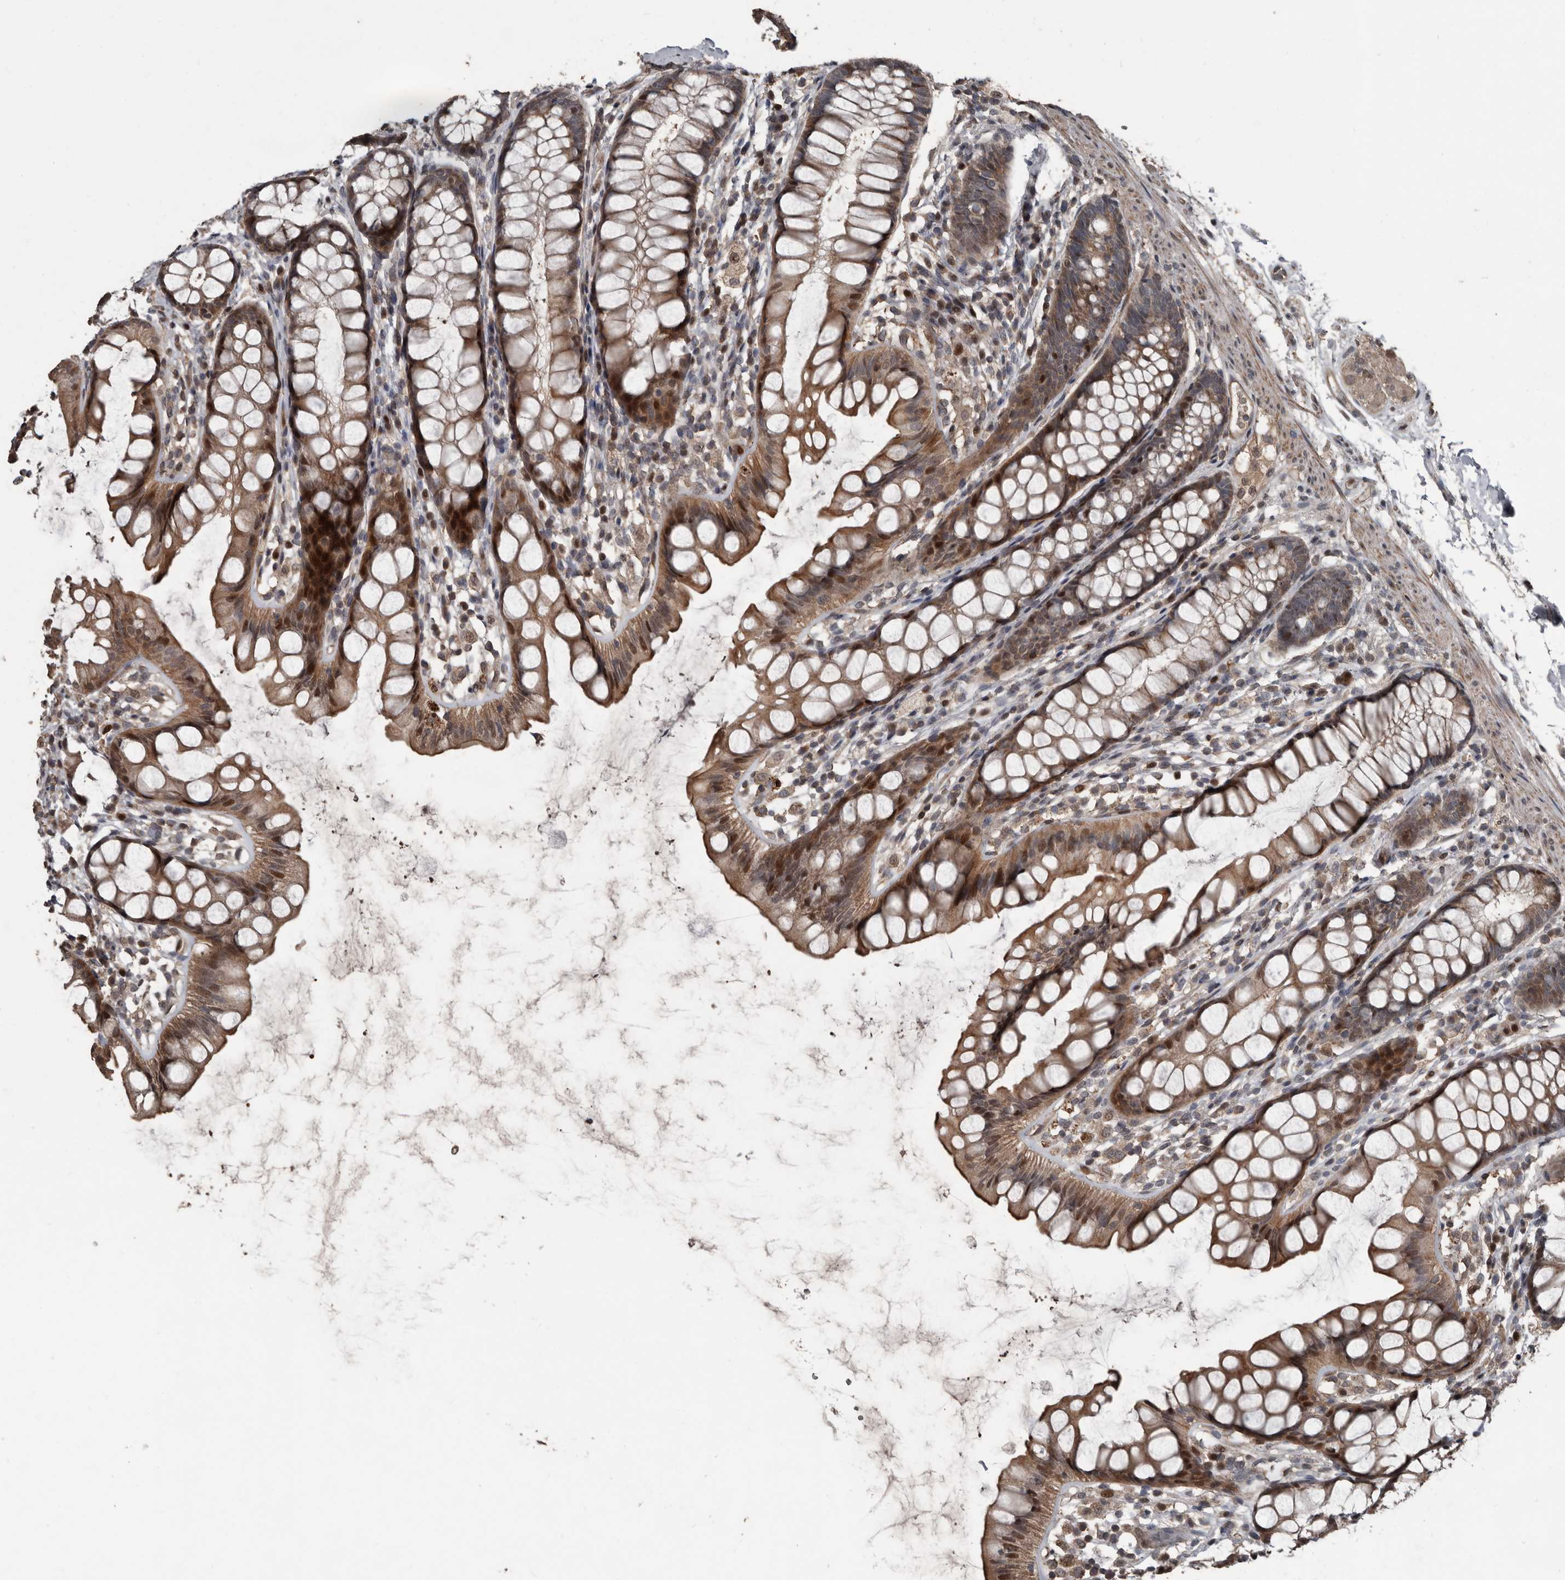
{"staining": {"intensity": "moderate", "quantity": ">75%", "location": "cytoplasmic/membranous,nuclear"}, "tissue": "rectum", "cell_type": "Glandular cells", "image_type": "normal", "snomed": [{"axis": "morphology", "description": "Normal tissue, NOS"}, {"axis": "topography", "description": "Rectum"}], "caption": "The immunohistochemical stain labels moderate cytoplasmic/membranous,nuclear expression in glandular cells of normal rectum. Immunohistochemistry stains the protein in brown and the nuclei are stained blue.", "gene": "FSBP", "patient": {"sex": "female", "age": 65}}